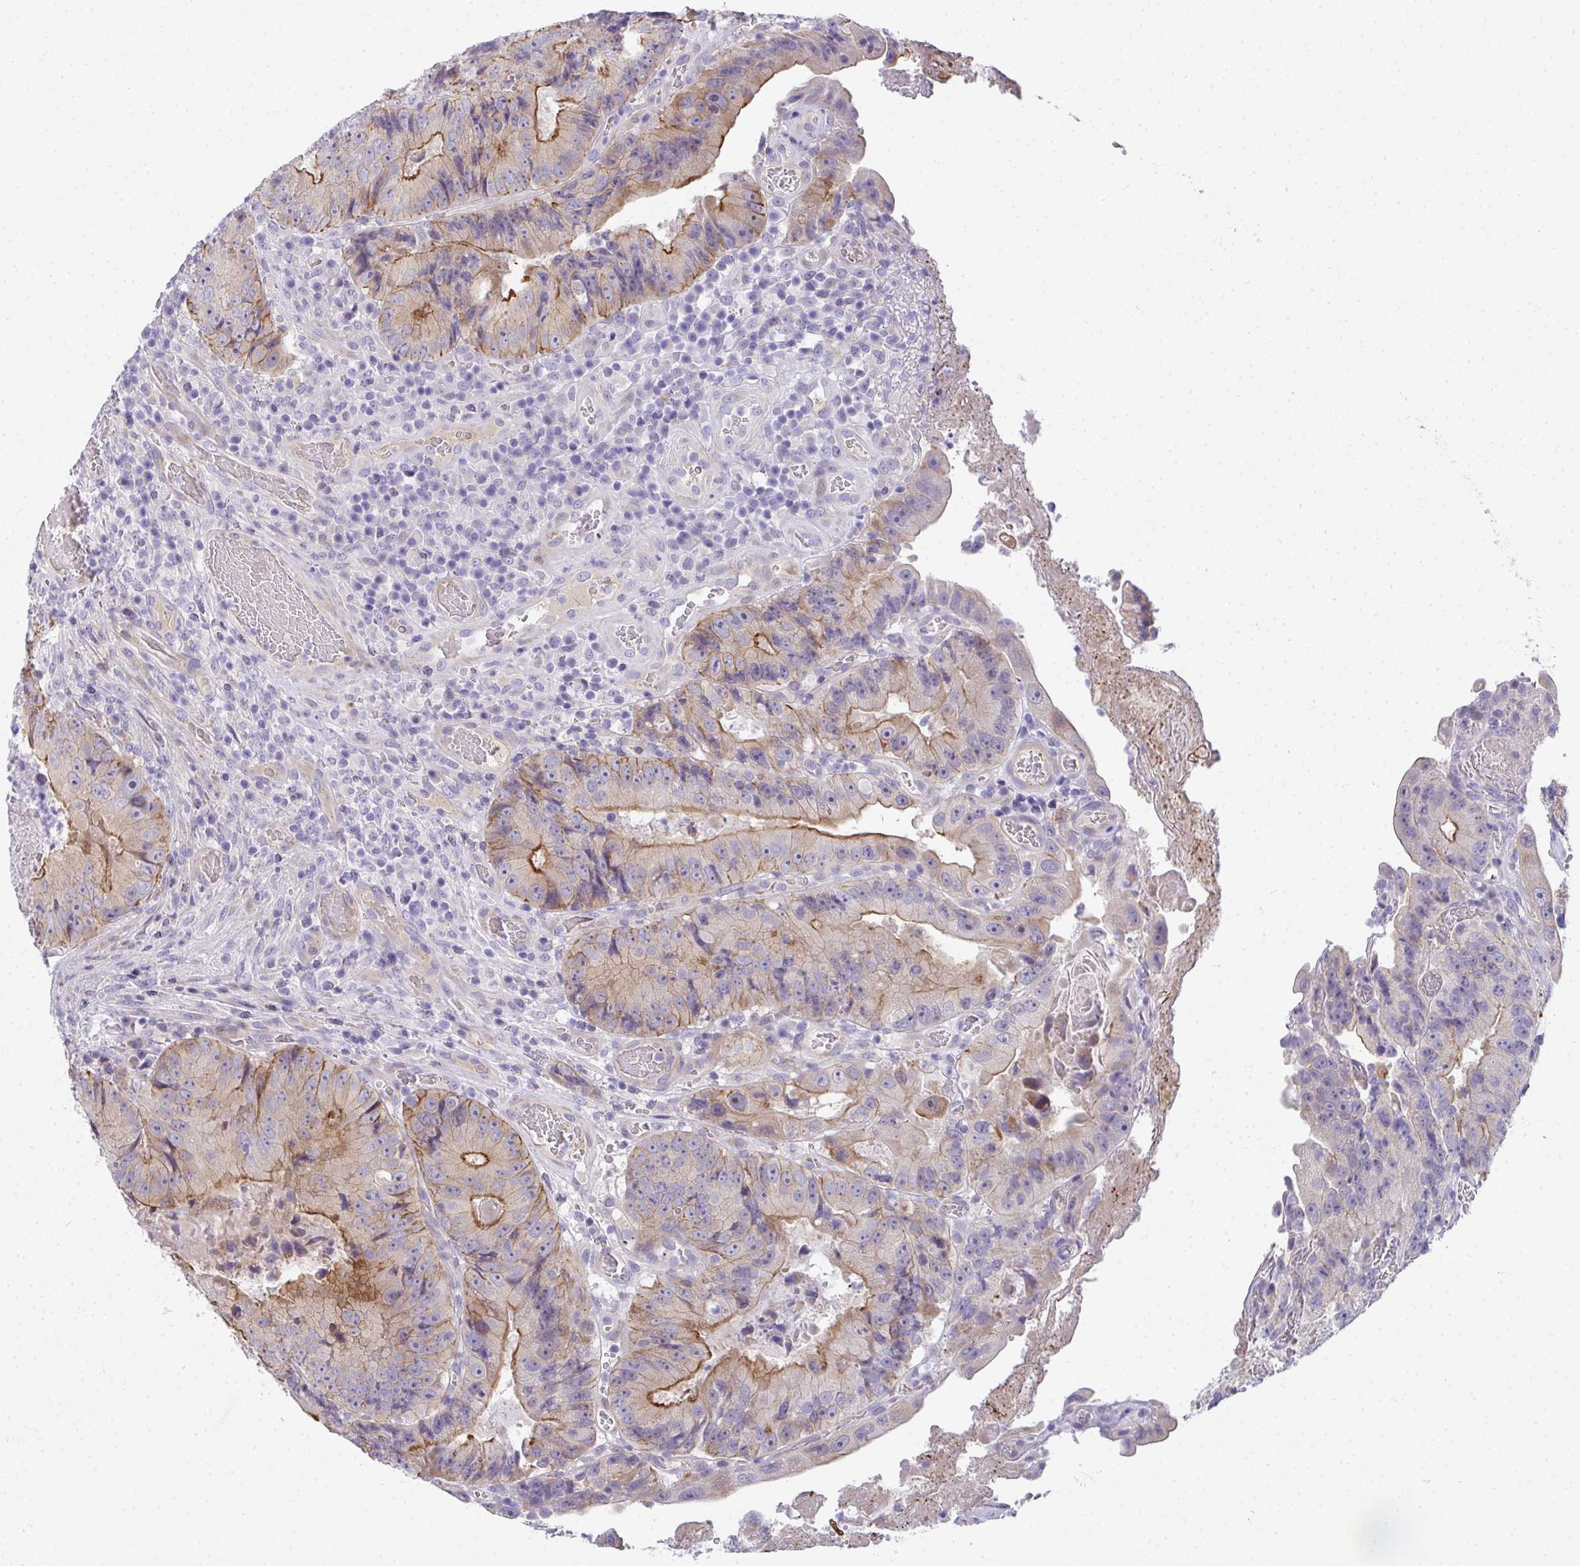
{"staining": {"intensity": "moderate", "quantity": "25%-75%", "location": "cytoplasmic/membranous"}, "tissue": "colorectal cancer", "cell_type": "Tumor cells", "image_type": "cancer", "snomed": [{"axis": "morphology", "description": "Adenocarcinoma, NOS"}, {"axis": "topography", "description": "Colon"}], "caption": "Adenocarcinoma (colorectal) stained for a protein reveals moderate cytoplasmic/membranous positivity in tumor cells.", "gene": "AK5", "patient": {"sex": "female", "age": 86}}